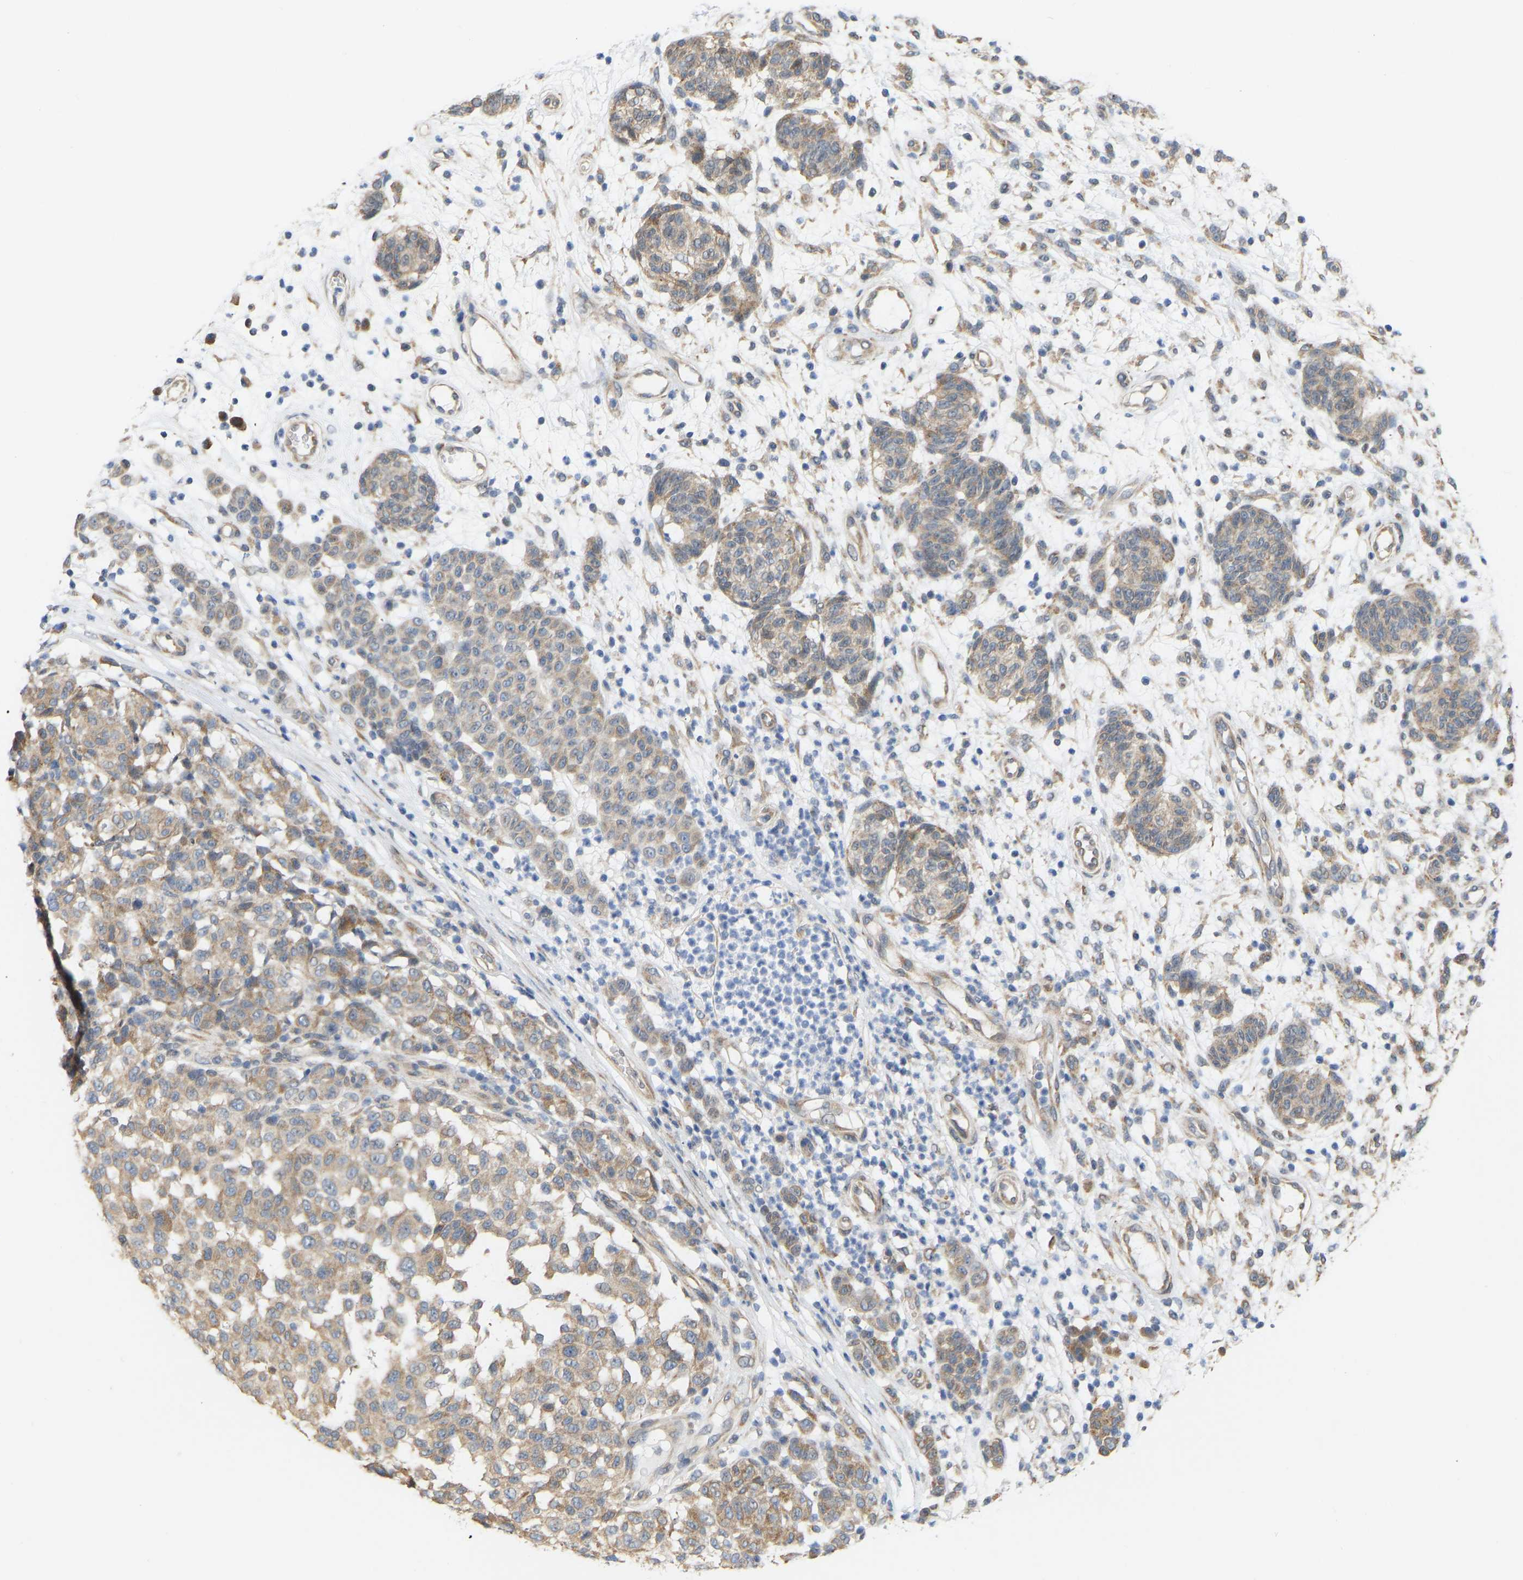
{"staining": {"intensity": "moderate", "quantity": ">75%", "location": "cytoplasmic/membranous"}, "tissue": "melanoma", "cell_type": "Tumor cells", "image_type": "cancer", "snomed": [{"axis": "morphology", "description": "Malignant melanoma, NOS"}, {"axis": "topography", "description": "Skin"}], "caption": "About >75% of tumor cells in human malignant melanoma demonstrate moderate cytoplasmic/membranous protein expression as visualized by brown immunohistochemical staining.", "gene": "BEND3", "patient": {"sex": "male", "age": 59}}